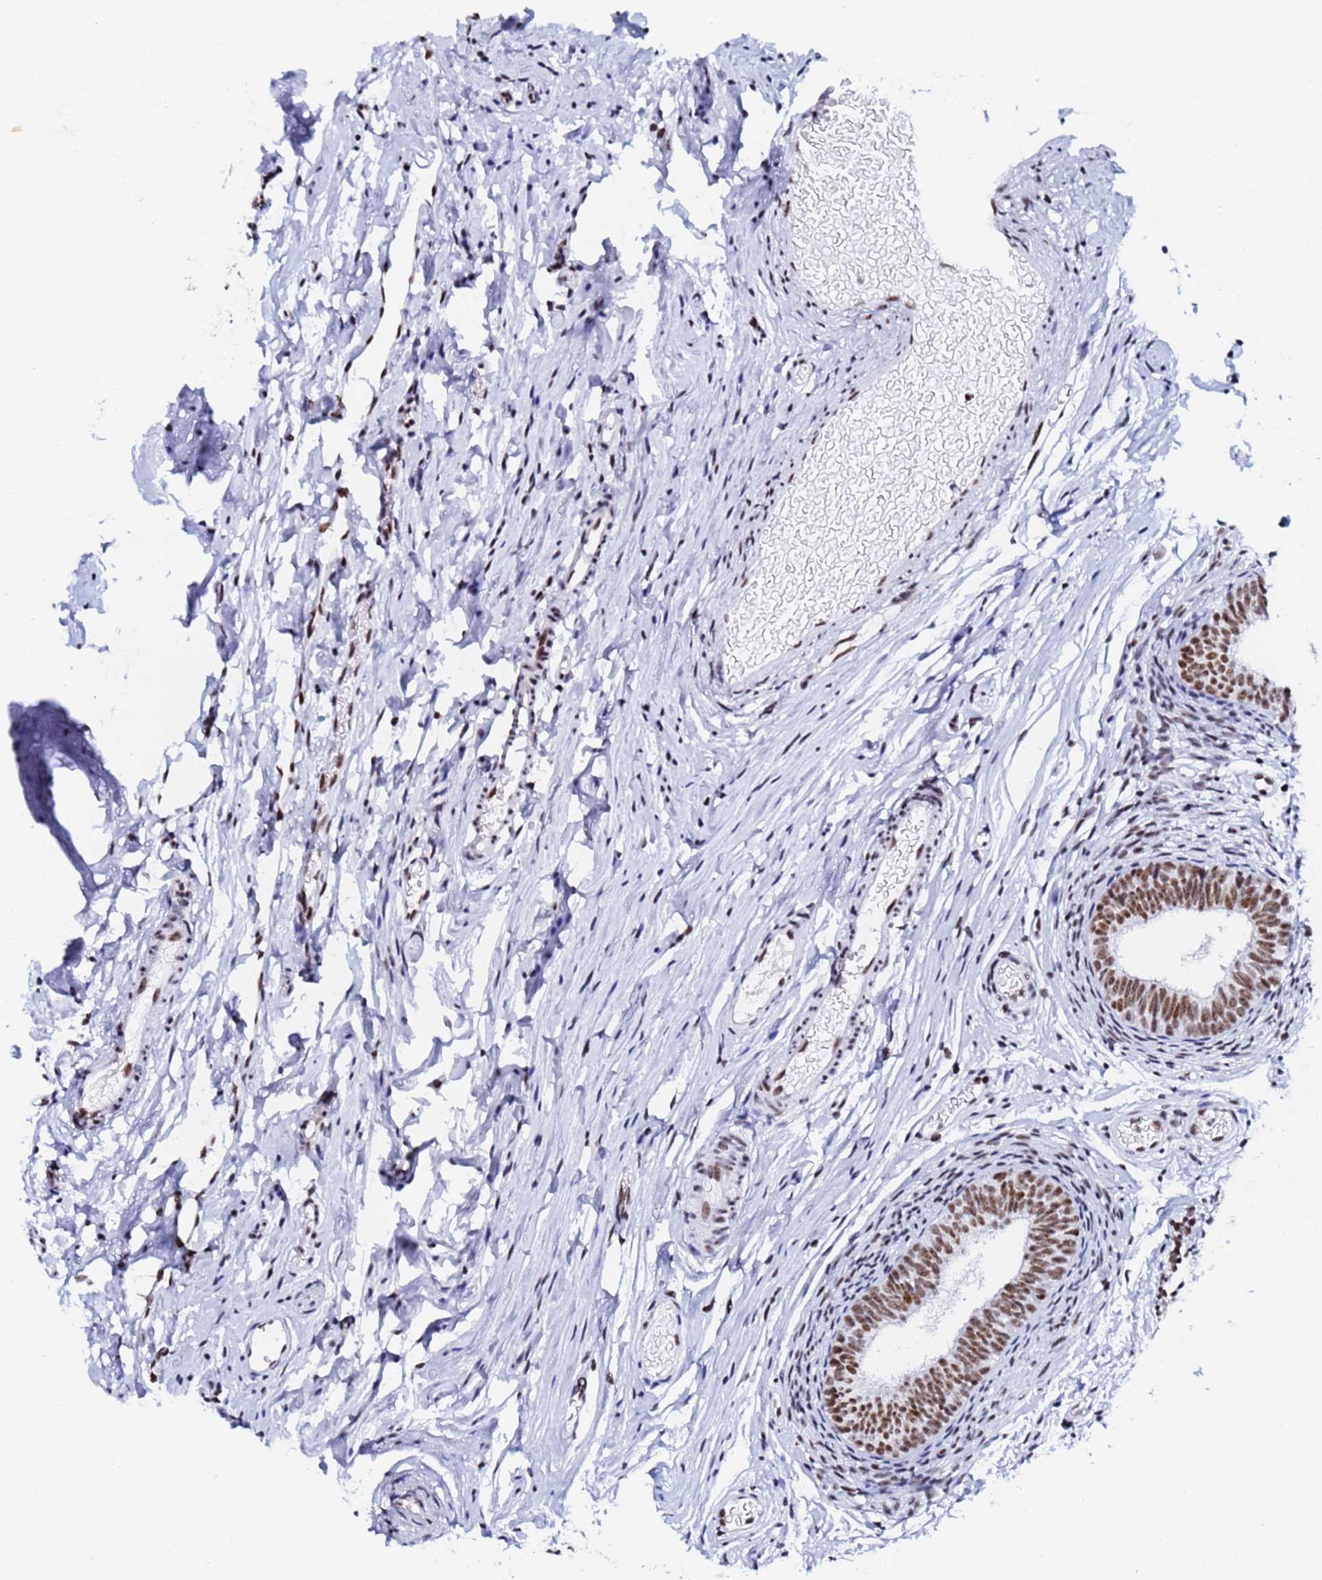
{"staining": {"intensity": "strong", "quantity": ">75%", "location": "nuclear"}, "tissue": "epididymis", "cell_type": "Glandular cells", "image_type": "normal", "snomed": [{"axis": "morphology", "description": "Normal tissue, NOS"}, {"axis": "topography", "description": "Epididymis"}], "caption": "Unremarkable epididymis shows strong nuclear expression in about >75% of glandular cells, visualized by immunohistochemistry.", "gene": "SNRPA1", "patient": {"sex": "male", "age": 4}}